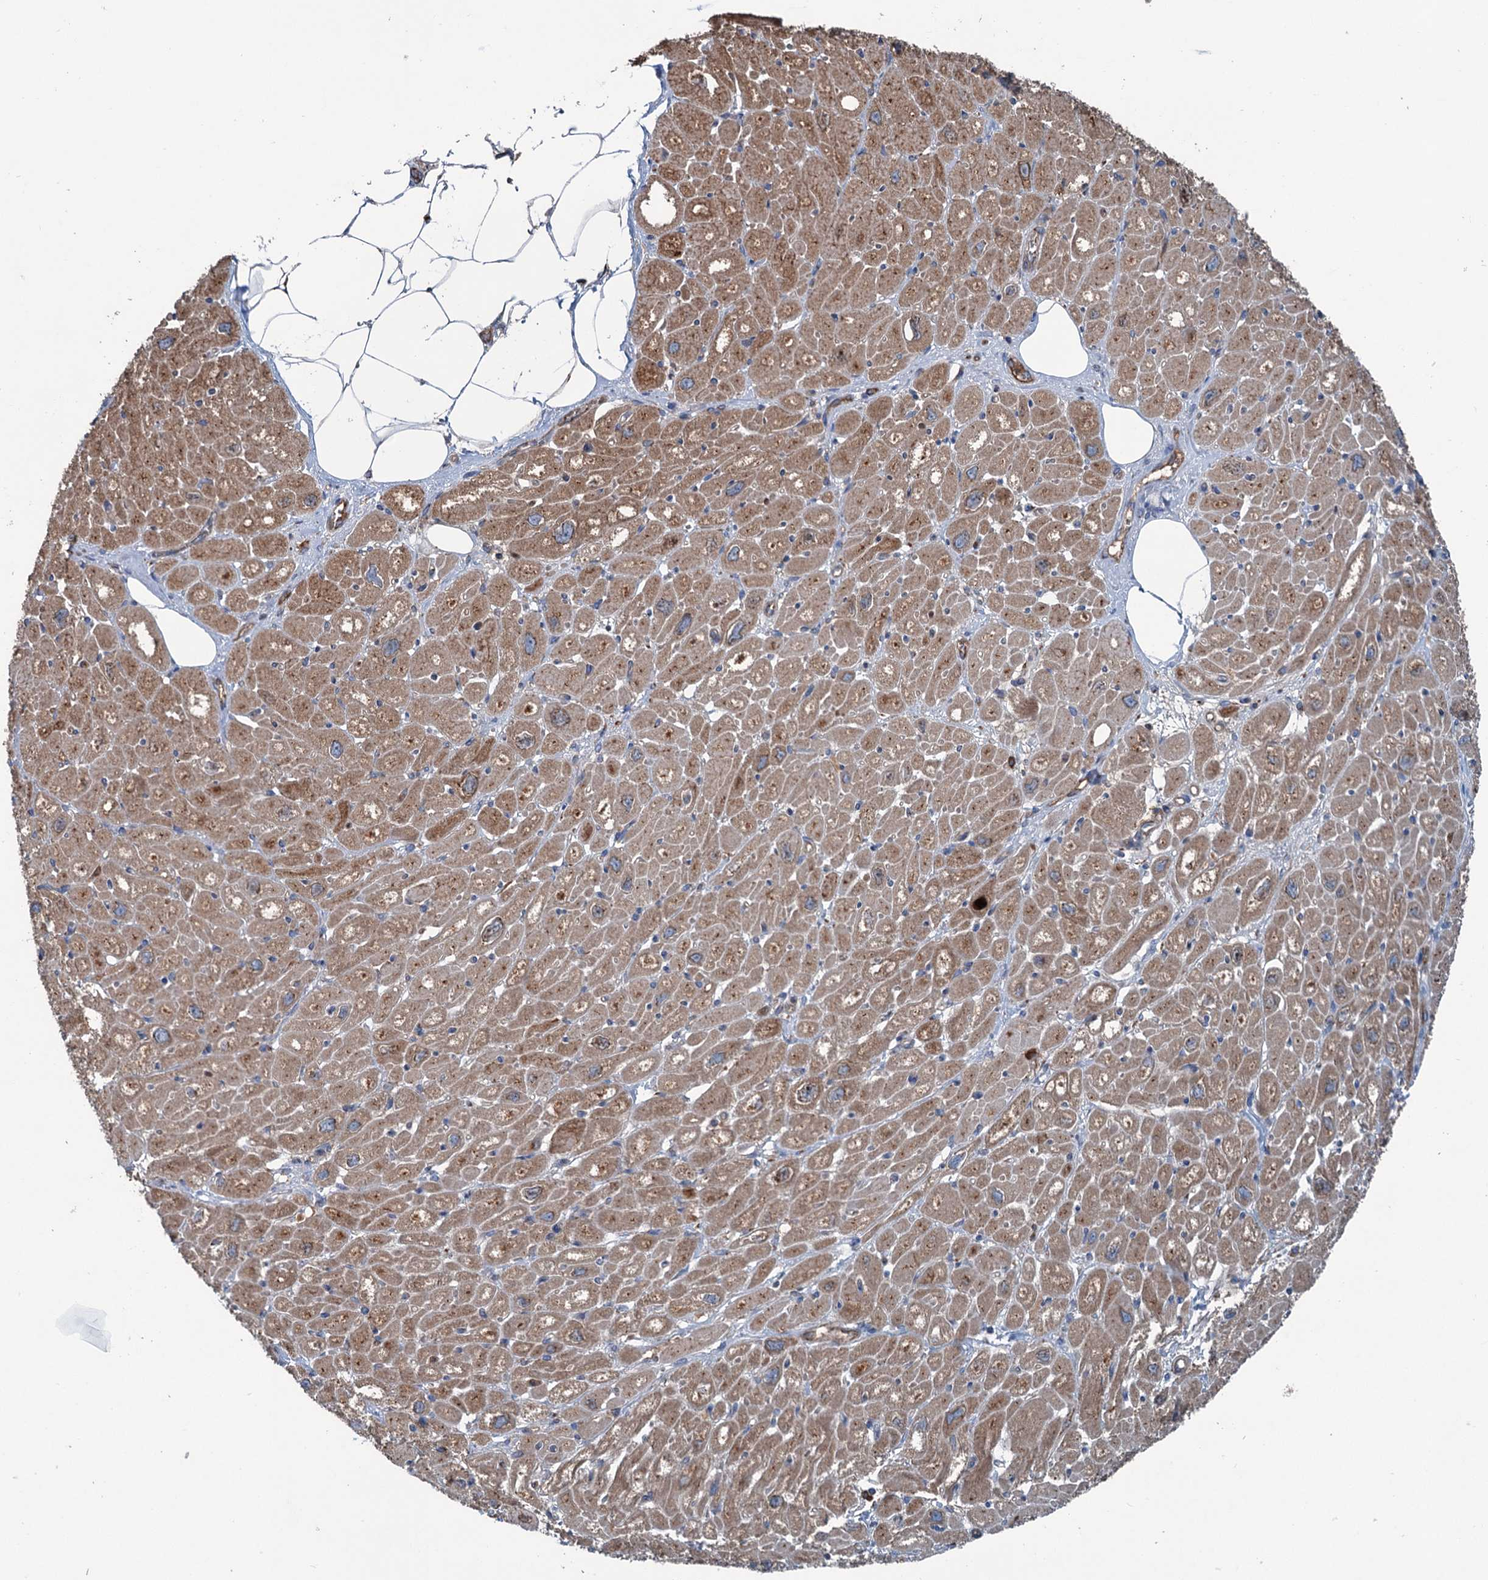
{"staining": {"intensity": "moderate", "quantity": ">75%", "location": "cytoplasmic/membranous"}, "tissue": "heart muscle", "cell_type": "Cardiomyocytes", "image_type": "normal", "snomed": [{"axis": "morphology", "description": "Normal tissue, NOS"}, {"axis": "topography", "description": "Heart"}], "caption": "Normal heart muscle displays moderate cytoplasmic/membranous staining in about >75% of cardiomyocytes, visualized by immunohistochemistry. Using DAB (brown) and hematoxylin (blue) stains, captured at high magnification using brightfield microscopy.", "gene": "CALCOCO1", "patient": {"sex": "male", "age": 50}}